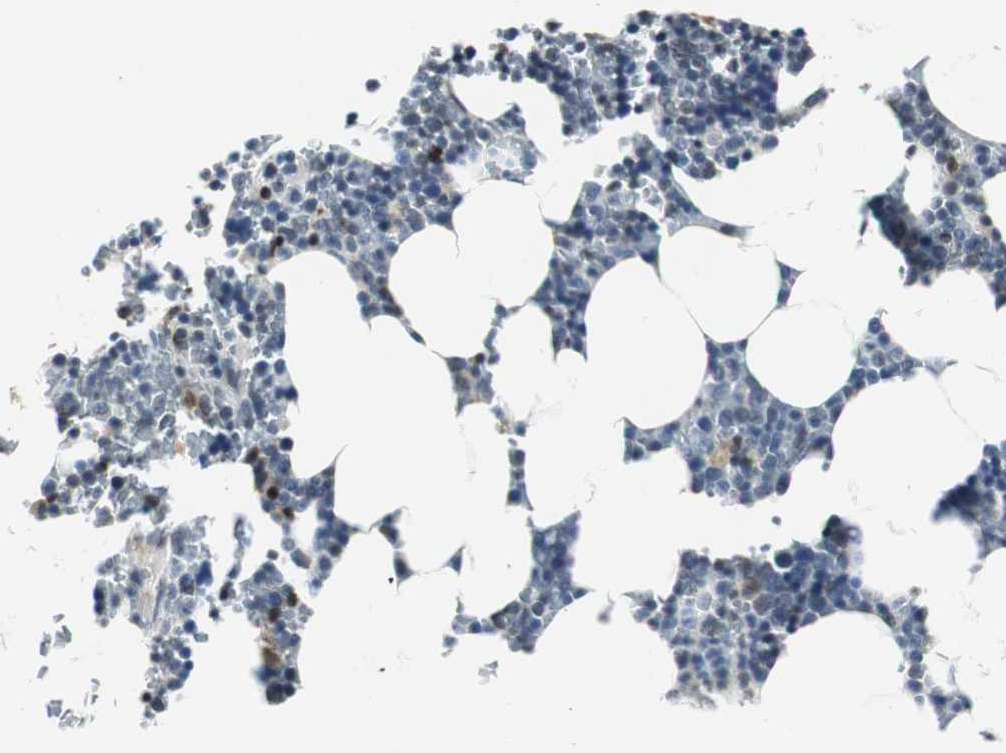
{"staining": {"intensity": "moderate", "quantity": "<25%", "location": "nuclear"}, "tissue": "bone marrow", "cell_type": "Hematopoietic cells", "image_type": "normal", "snomed": [{"axis": "morphology", "description": "Normal tissue, NOS"}, {"axis": "topography", "description": "Bone marrow"}], "caption": "IHC staining of benign bone marrow, which exhibits low levels of moderate nuclear staining in about <25% of hematopoietic cells indicating moderate nuclear protein expression. The staining was performed using DAB (brown) for protein detection and nuclei were counterstained in hematoxylin (blue).", "gene": "SMAD1", "patient": {"sex": "female", "age": 73}}